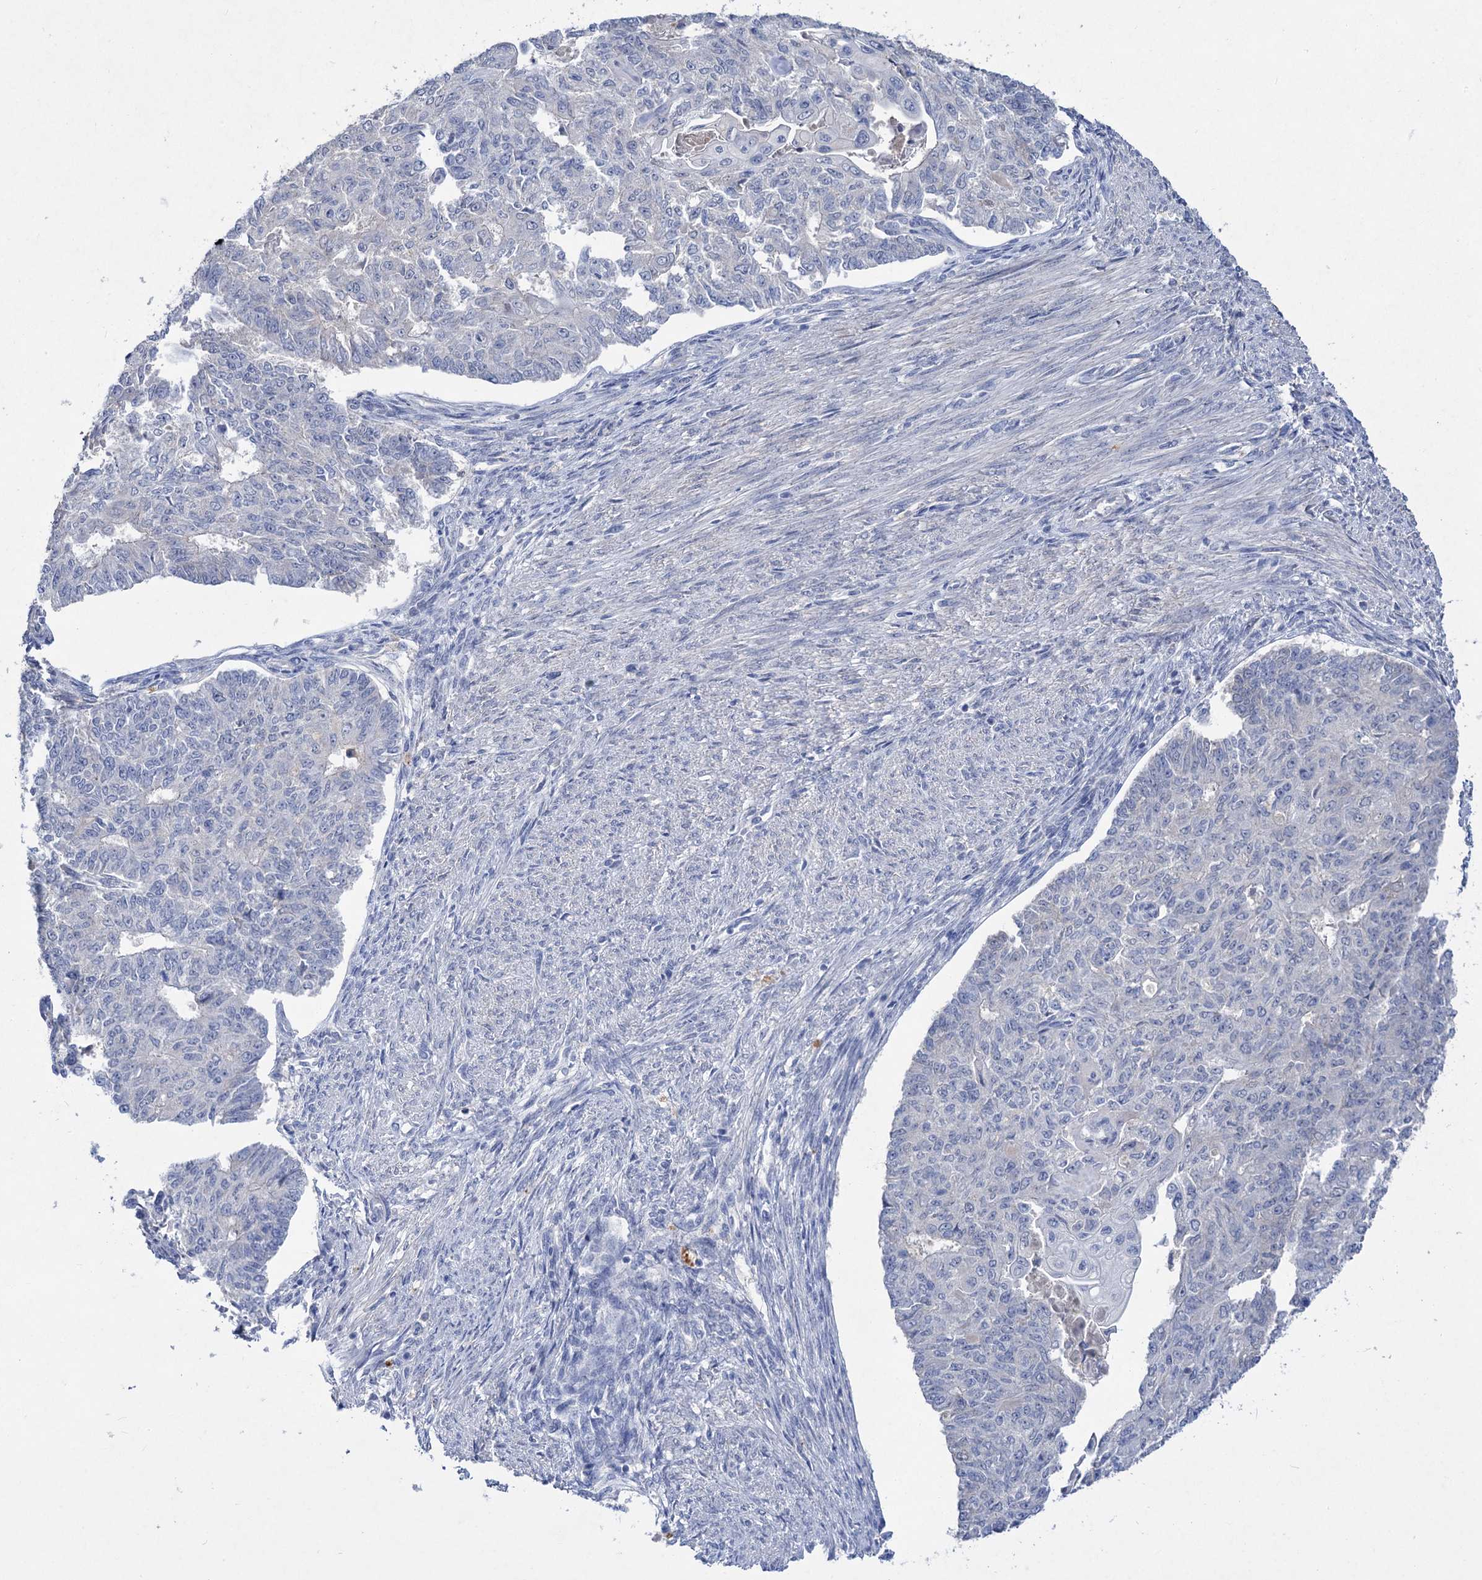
{"staining": {"intensity": "negative", "quantity": "none", "location": "none"}, "tissue": "endometrial cancer", "cell_type": "Tumor cells", "image_type": "cancer", "snomed": [{"axis": "morphology", "description": "Adenocarcinoma, NOS"}, {"axis": "topography", "description": "Endometrium"}], "caption": "IHC micrograph of human adenocarcinoma (endometrial) stained for a protein (brown), which reveals no staining in tumor cells.", "gene": "ATP4A", "patient": {"sex": "female", "age": 32}}